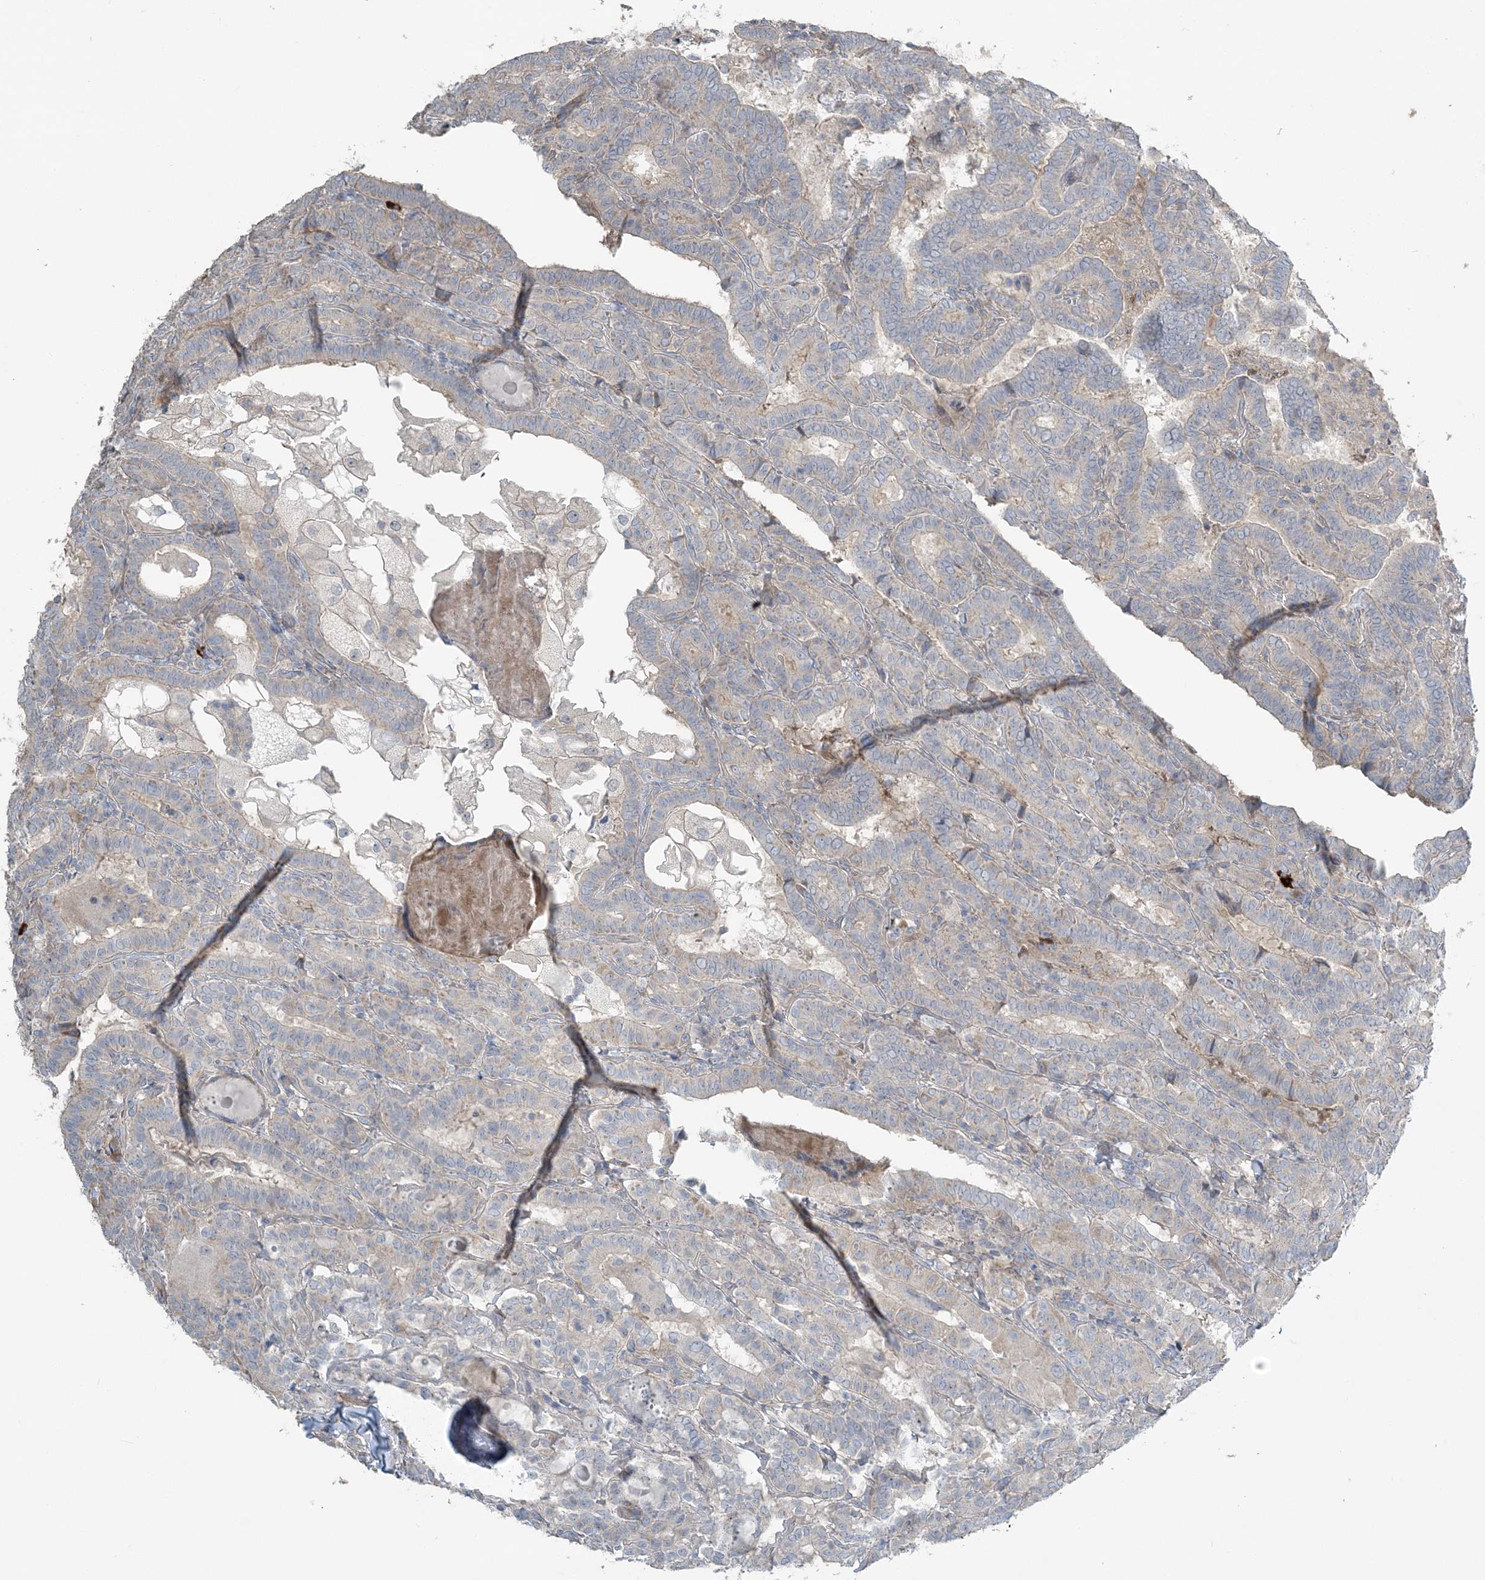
{"staining": {"intensity": "negative", "quantity": "none", "location": "none"}, "tissue": "thyroid cancer", "cell_type": "Tumor cells", "image_type": "cancer", "snomed": [{"axis": "morphology", "description": "Papillary adenocarcinoma, NOS"}, {"axis": "topography", "description": "Thyroid gland"}], "caption": "High magnification brightfield microscopy of thyroid papillary adenocarcinoma stained with DAB (3,3'-diaminobenzidine) (brown) and counterstained with hematoxylin (blue): tumor cells show no significant positivity.", "gene": "SLC4A10", "patient": {"sex": "female", "age": 72}}